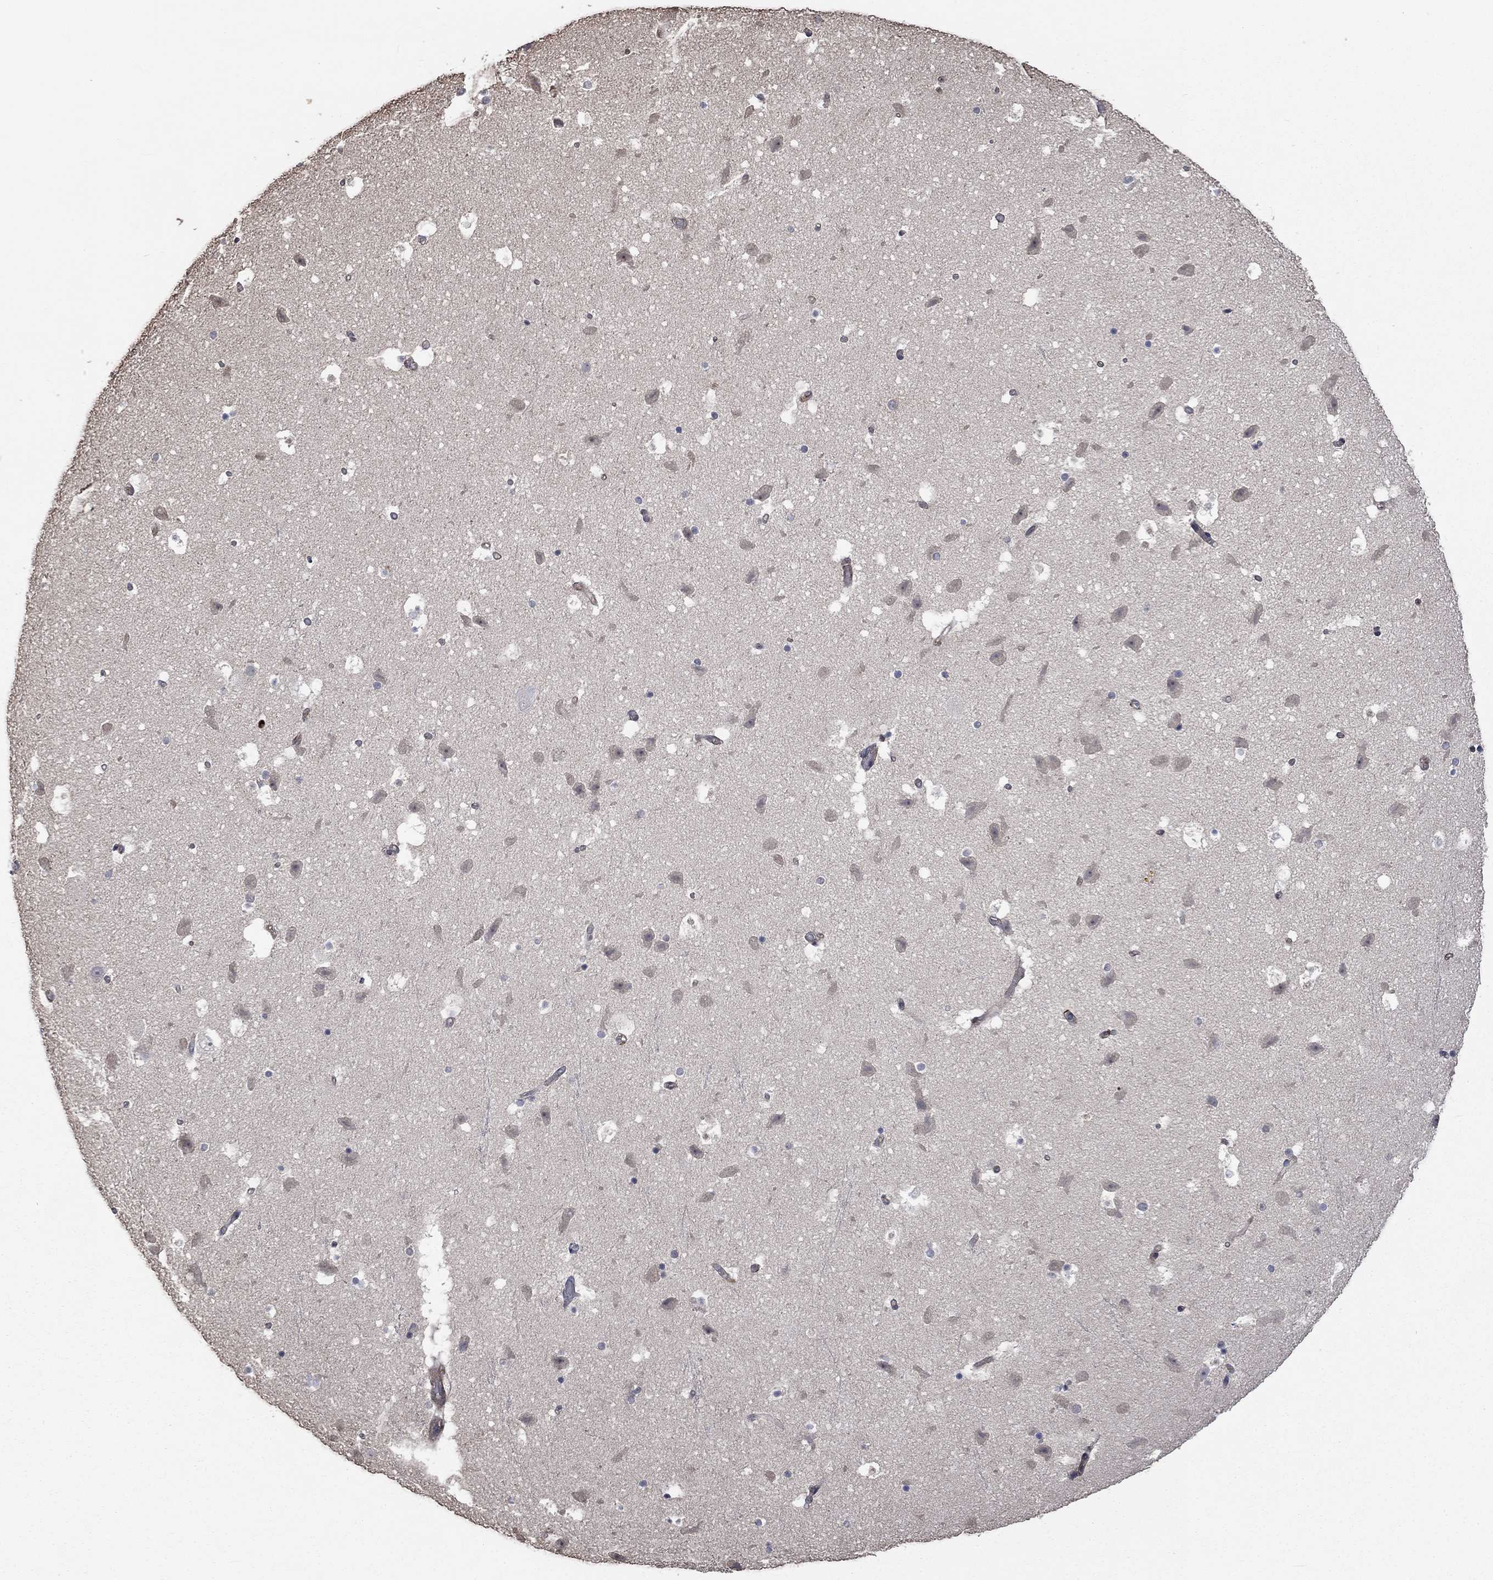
{"staining": {"intensity": "negative", "quantity": "none", "location": "none"}, "tissue": "hippocampus", "cell_type": "Glial cells", "image_type": "normal", "snomed": [{"axis": "morphology", "description": "Normal tissue, NOS"}, {"axis": "topography", "description": "Hippocampus"}], "caption": "Immunohistochemistry micrograph of normal hippocampus: hippocampus stained with DAB (3,3'-diaminobenzidine) reveals no significant protein expression in glial cells. (IHC, brightfield microscopy, high magnification).", "gene": "VCAN", "patient": {"sex": "male", "age": 51}}